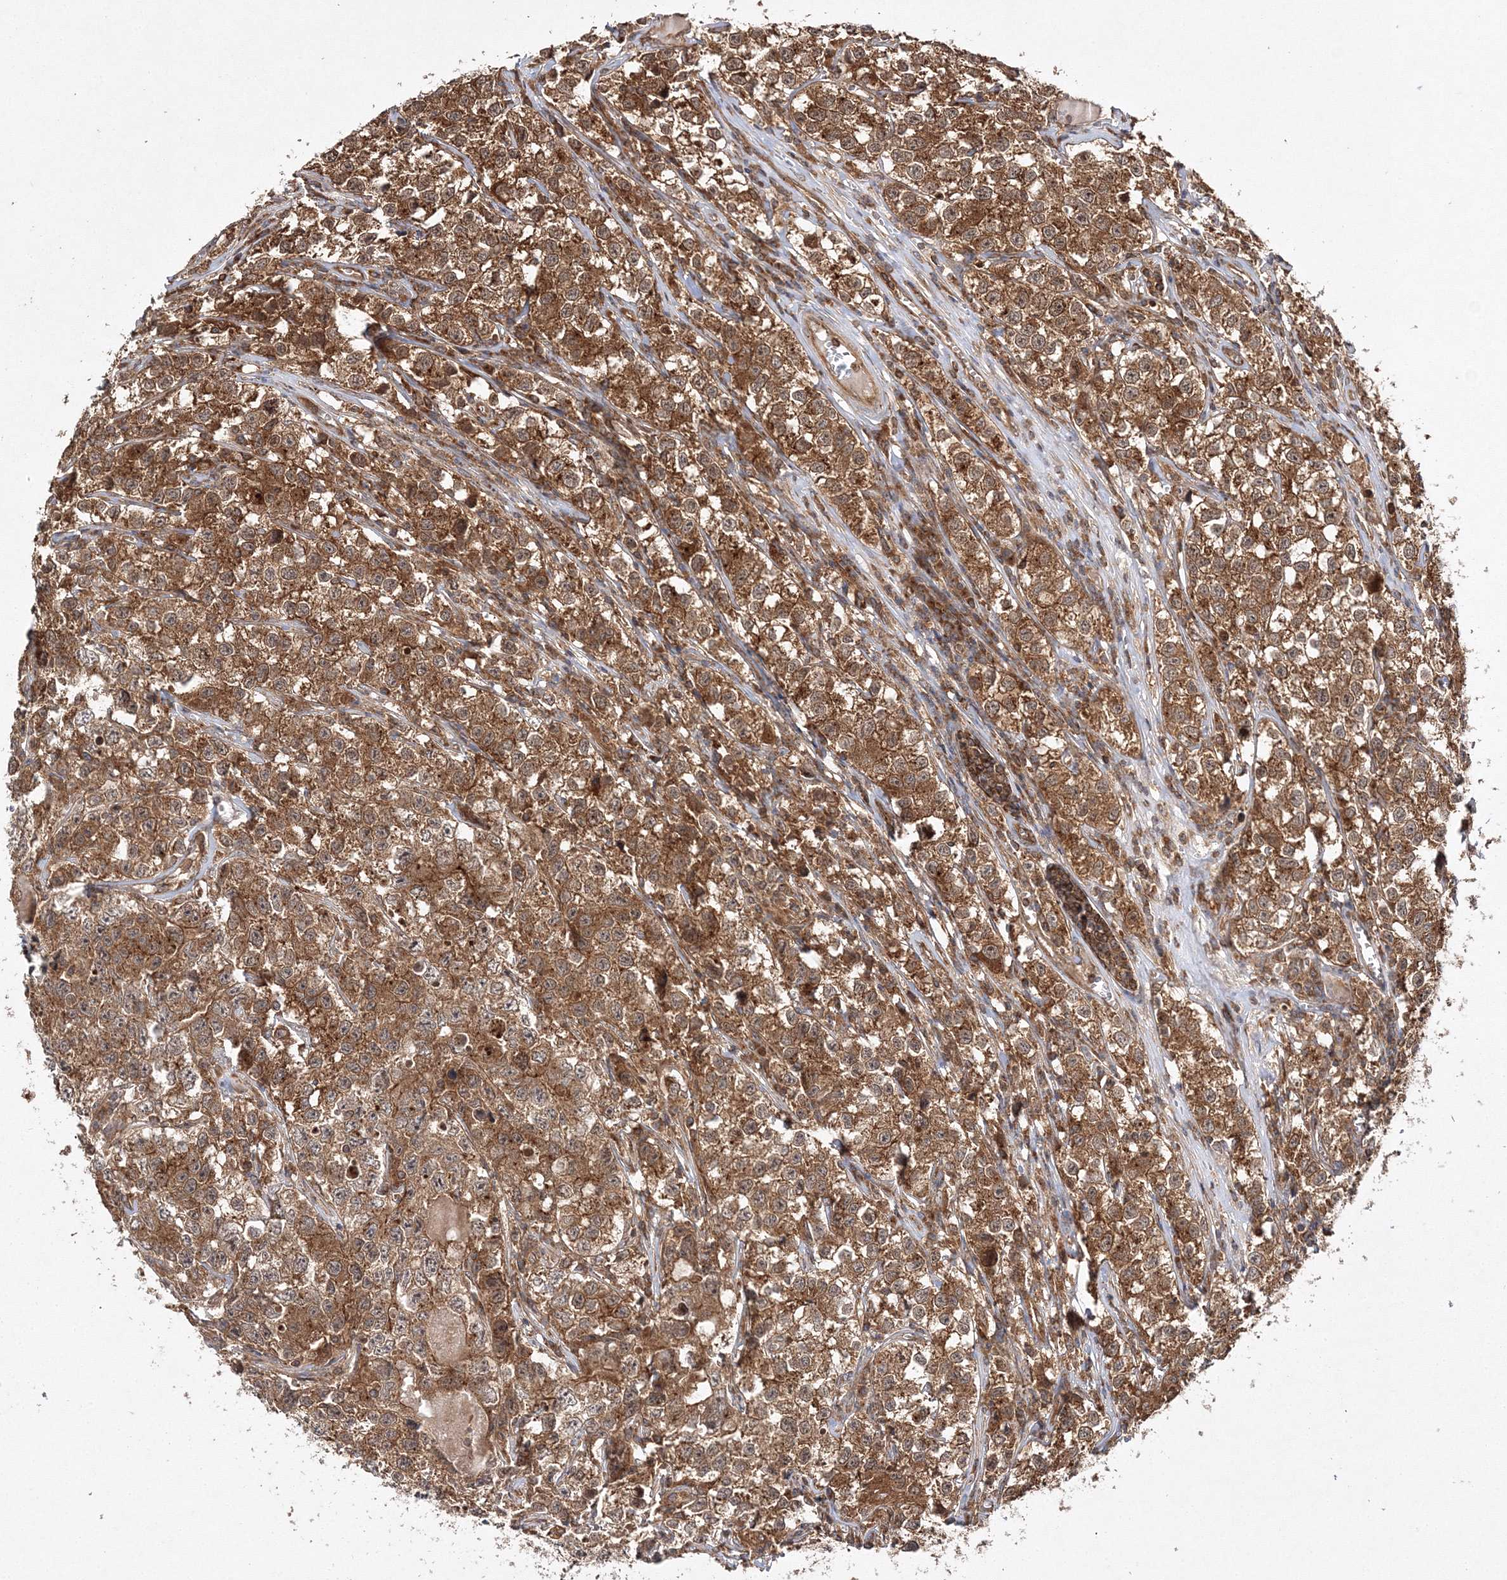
{"staining": {"intensity": "moderate", "quantity": ">75%", "location": "cytoplasmic/membranous"}, "tissue": "testis cancer", "cell_type": "Tumor cells", "image_type": "cancer", "snomed": [{"axis": "morphology", "description": "Seminoma, NOS"}, {"axis": "morphology", "description": "Carcinoma, Embryonal, NOS"}, {"axis": "topography", "description": "Testis"}], "caption": "Immunohistochemical staining of embryonal carcinoma (testis) shows medium levels of moderate cytoplasmic/membranous expression in approximately >75% of tumor cells. (brown staining indicates protein expression, while blue staining denotes nuclei).", "gene": "WDR37", "patient": {"sex": "male", "age": 43}}